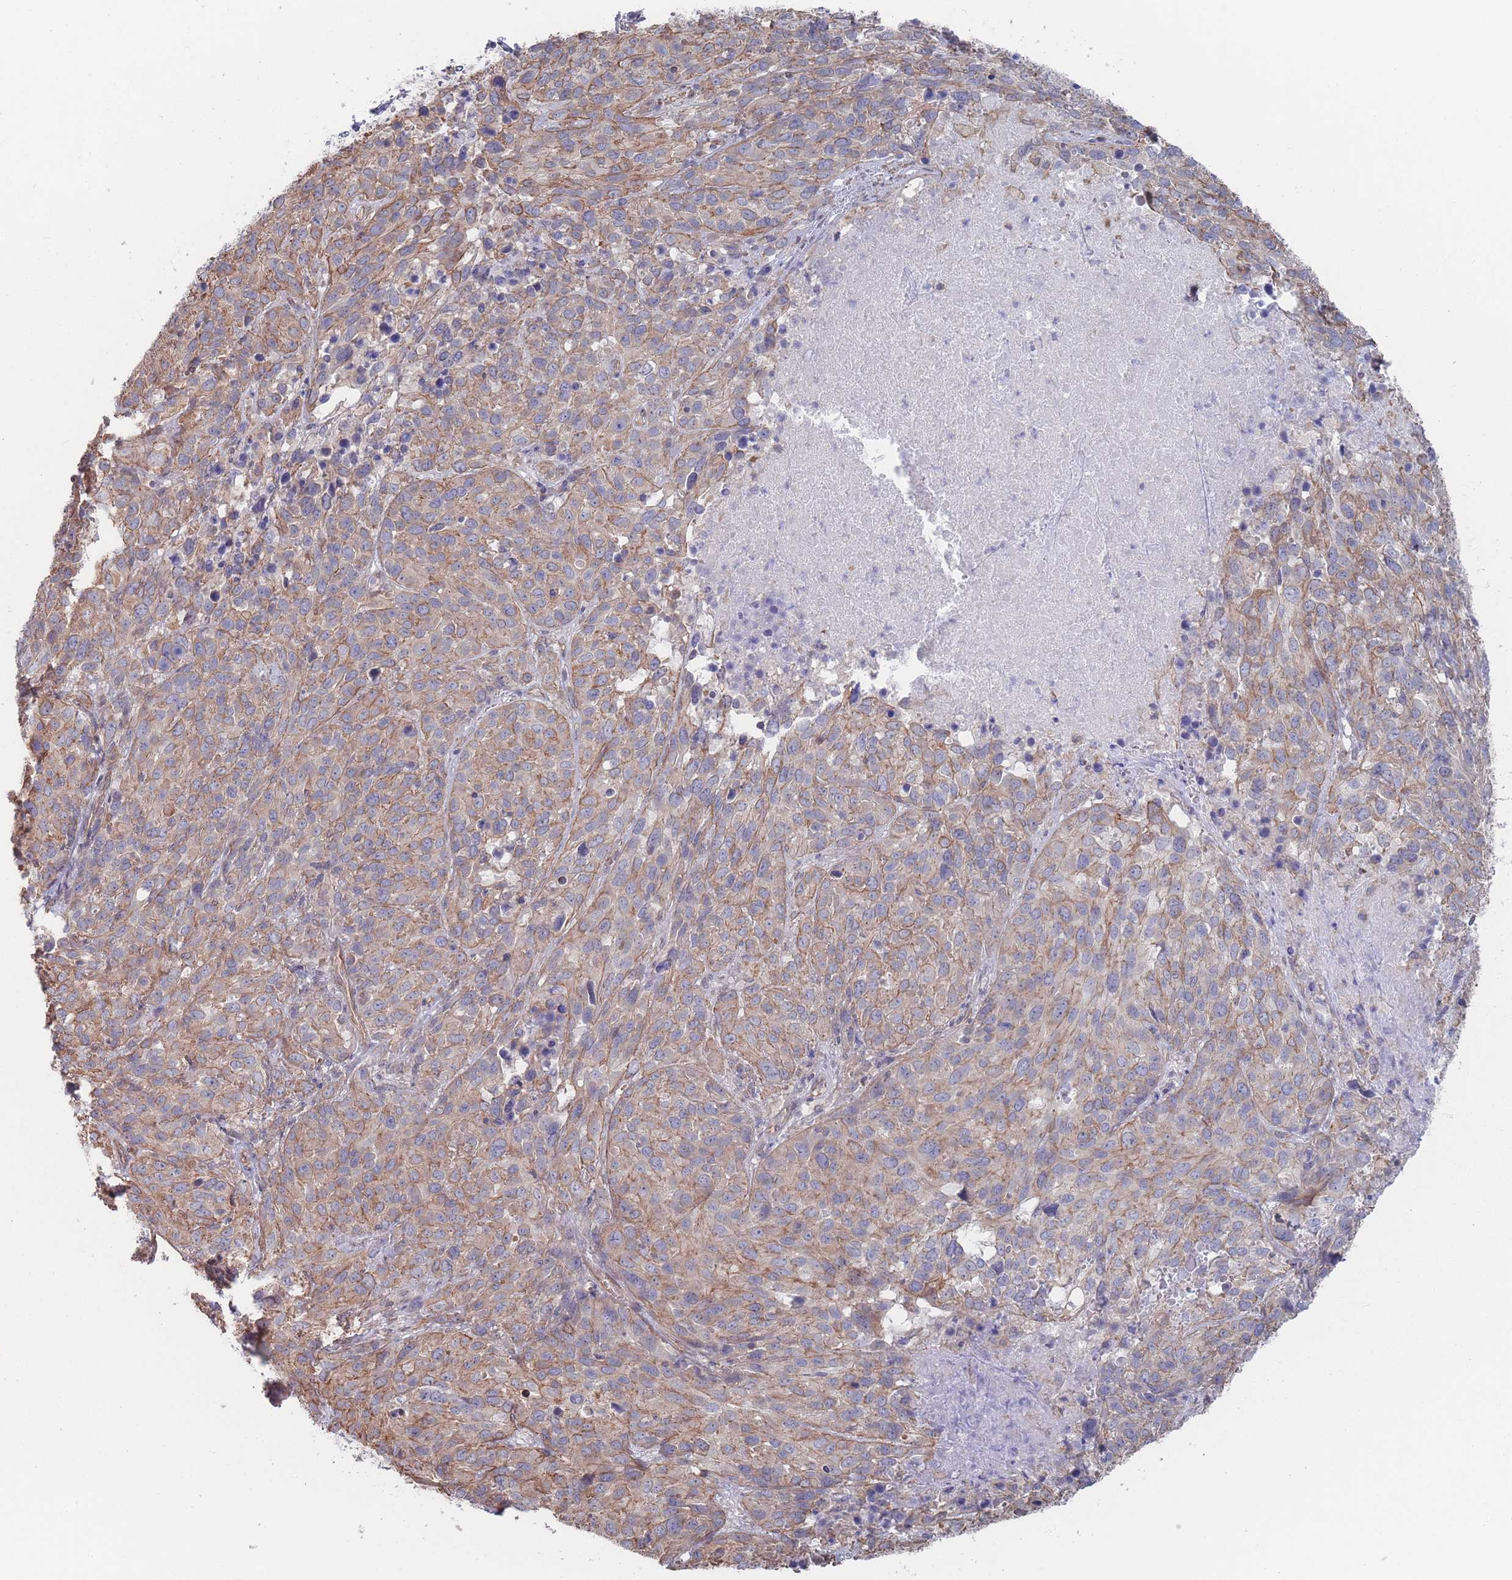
{"staining": {"intensity": "moderate", "quantity": "25%-75%", "location": "cytoplasmic/membranous"}, "tissue": "cervical cancer", "cell_type": "Tumor cells", "image_type": "cancer", "snomed": [{"axis": "morphology", "description": "Squamous cell carcinoma, NOS"}, {"axis": "topography", "description": "Cervix"}], "caption": "This micrograph demonstrates IHC staining of cervical cancer (squamous cell carcinoma), with medium moderate cytoplasmic/membranous positivity in about 25%-75% of tumor cells.", "gene": "SLC1A6", "patient": {"sex": "female", "age": 51}}